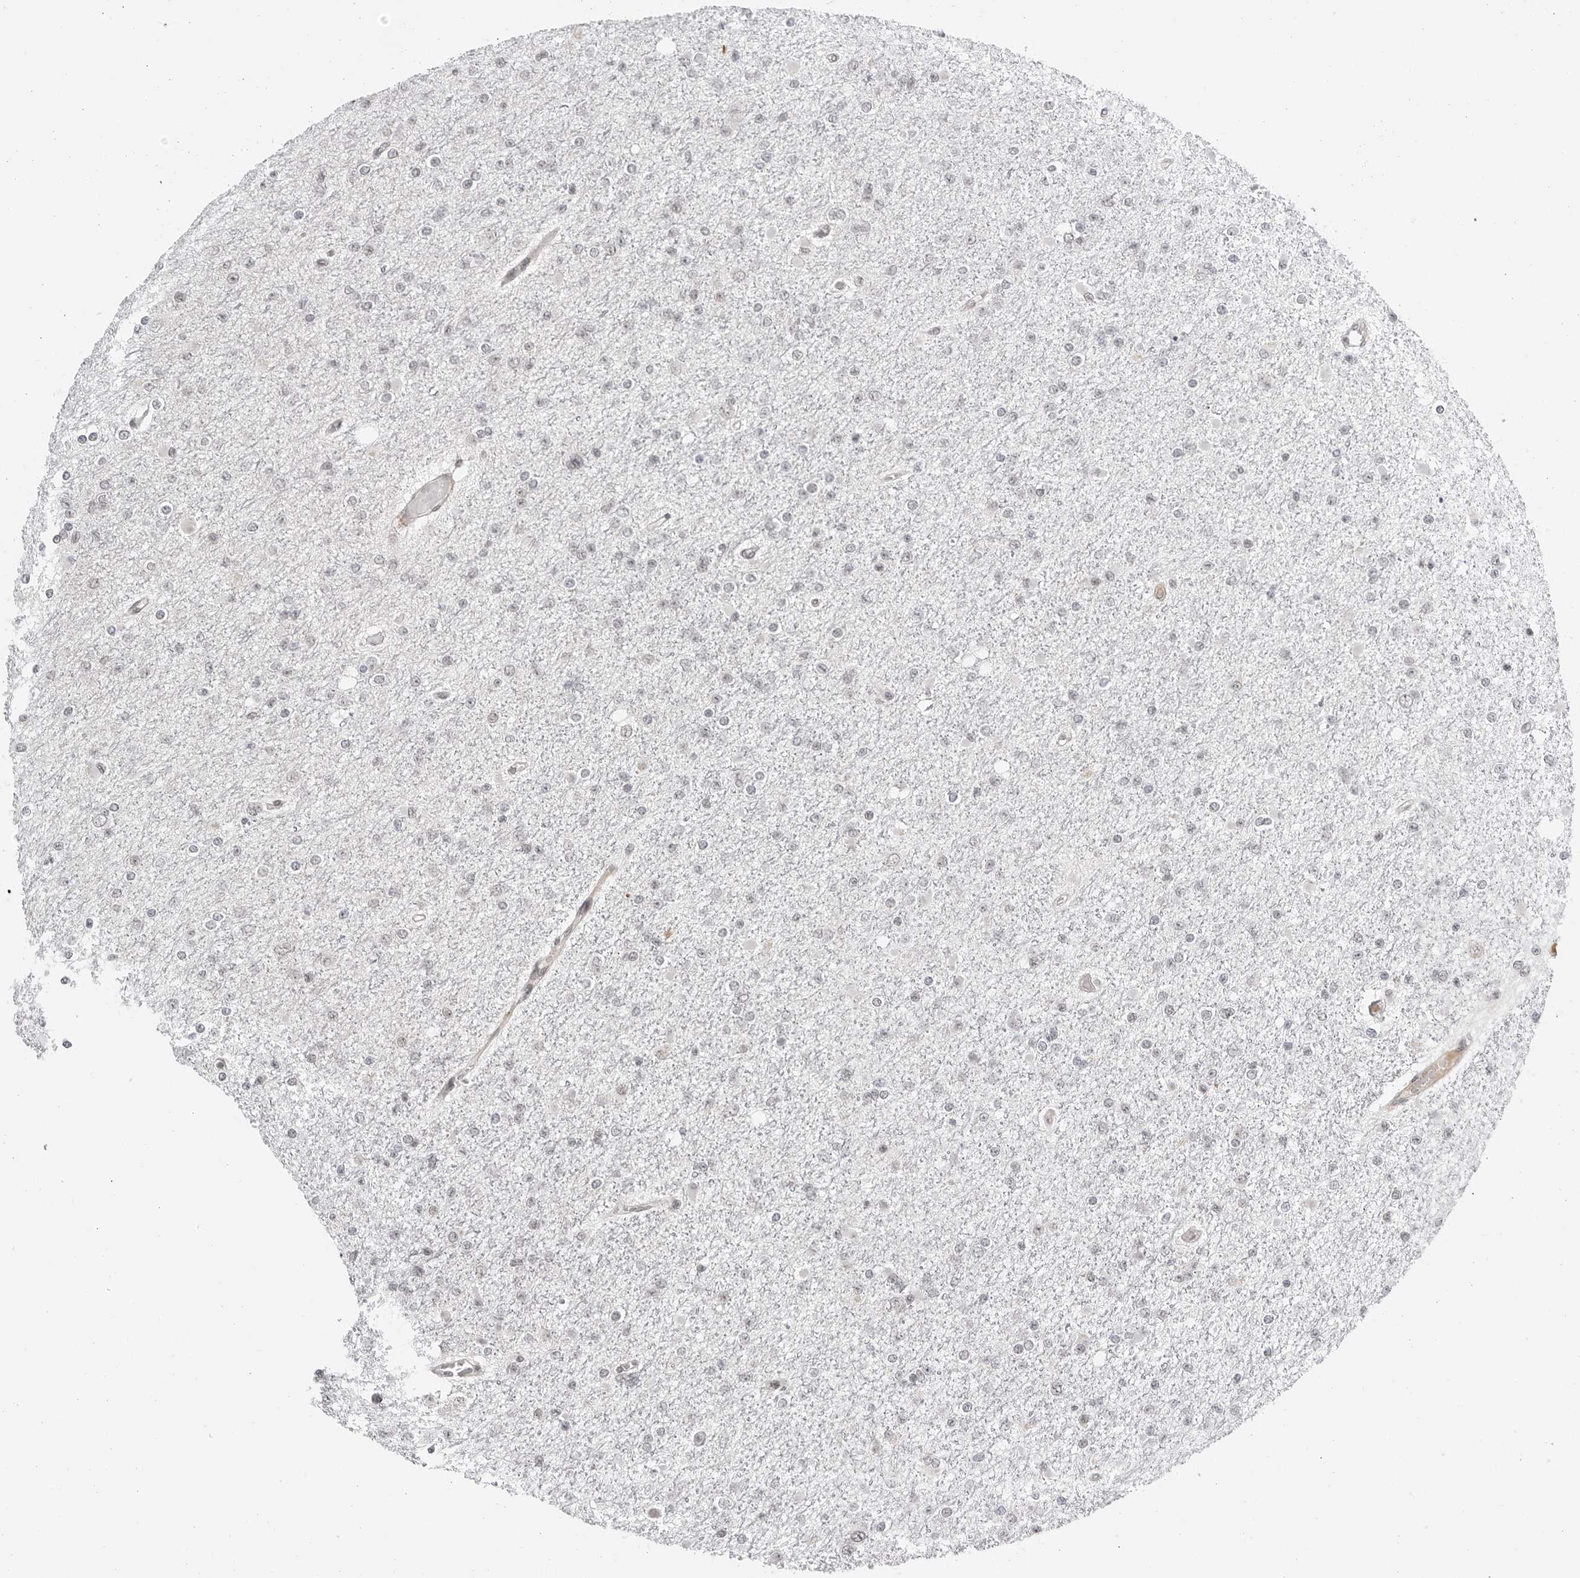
{"staining": {"intensity": "negative", "quantity": "none", "location": "none"}, "tissue": "glioma", "cell_type": "Tumor cells", "image_type": "cancer", "snomed": [{"axis": "morphology", "description": "Glioma, malignant, Low grade"}, {"axis": "topography", "description": "Brain"}], "caption": "Immunohistochemistry (IHC) micrograph of neoplastic tissue: low-grade glioma (malignant) stained with DAB reveals no significant protein expression in tumor cells.", "gene": "C8orf33", "patient": {"sex": "female", "age": 22}}